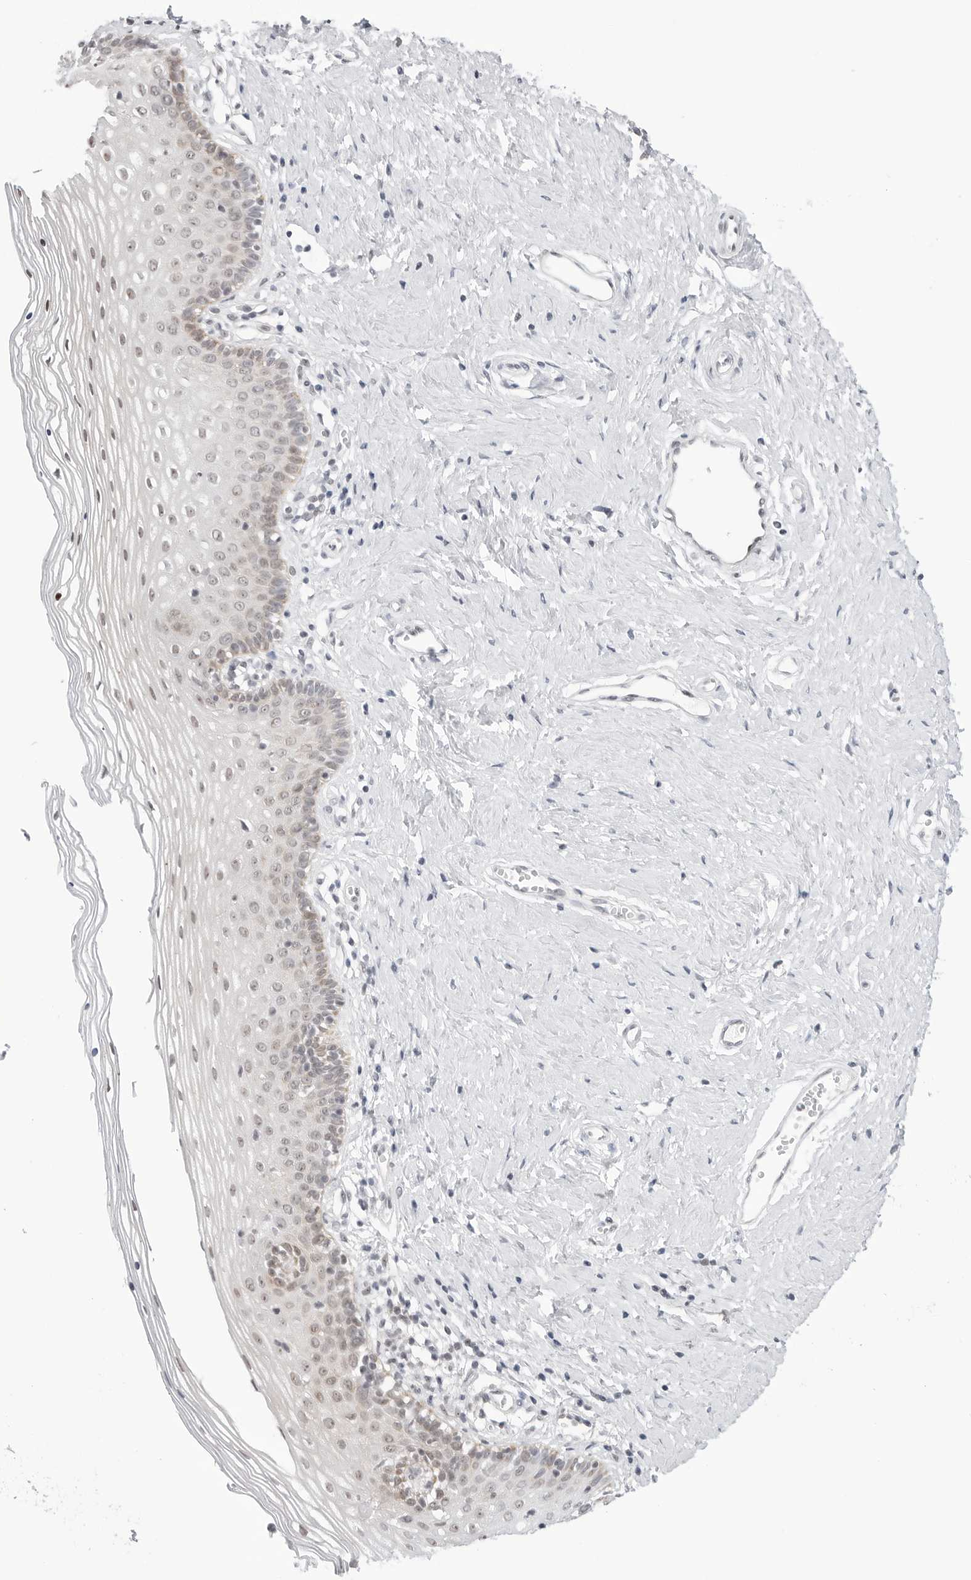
{"staining": {"intensity": "moderate", "quantity": "<25%", "location": "nuclear"}, "tissue": "vagina", "cell_type": "Squamous epithelial cells", "image_type": "normal", "snomed": [{"axis": "morphology", "description": "Normal tissue, NOS"}, {"axis": "topography", "description": "Vagina"}], "caption": "Squamous epithelial cells reveal moderate nuclear positivity in approximately <25% of cells in unremarkable vagina. The staining was performed using DAB to visualize the protein expression in brown, while the nuclei were stained in blue with hematoxylin (Magnification: 20x).", "gene": "C1orf162", "patient": {"sex": "female", "age": 32}}